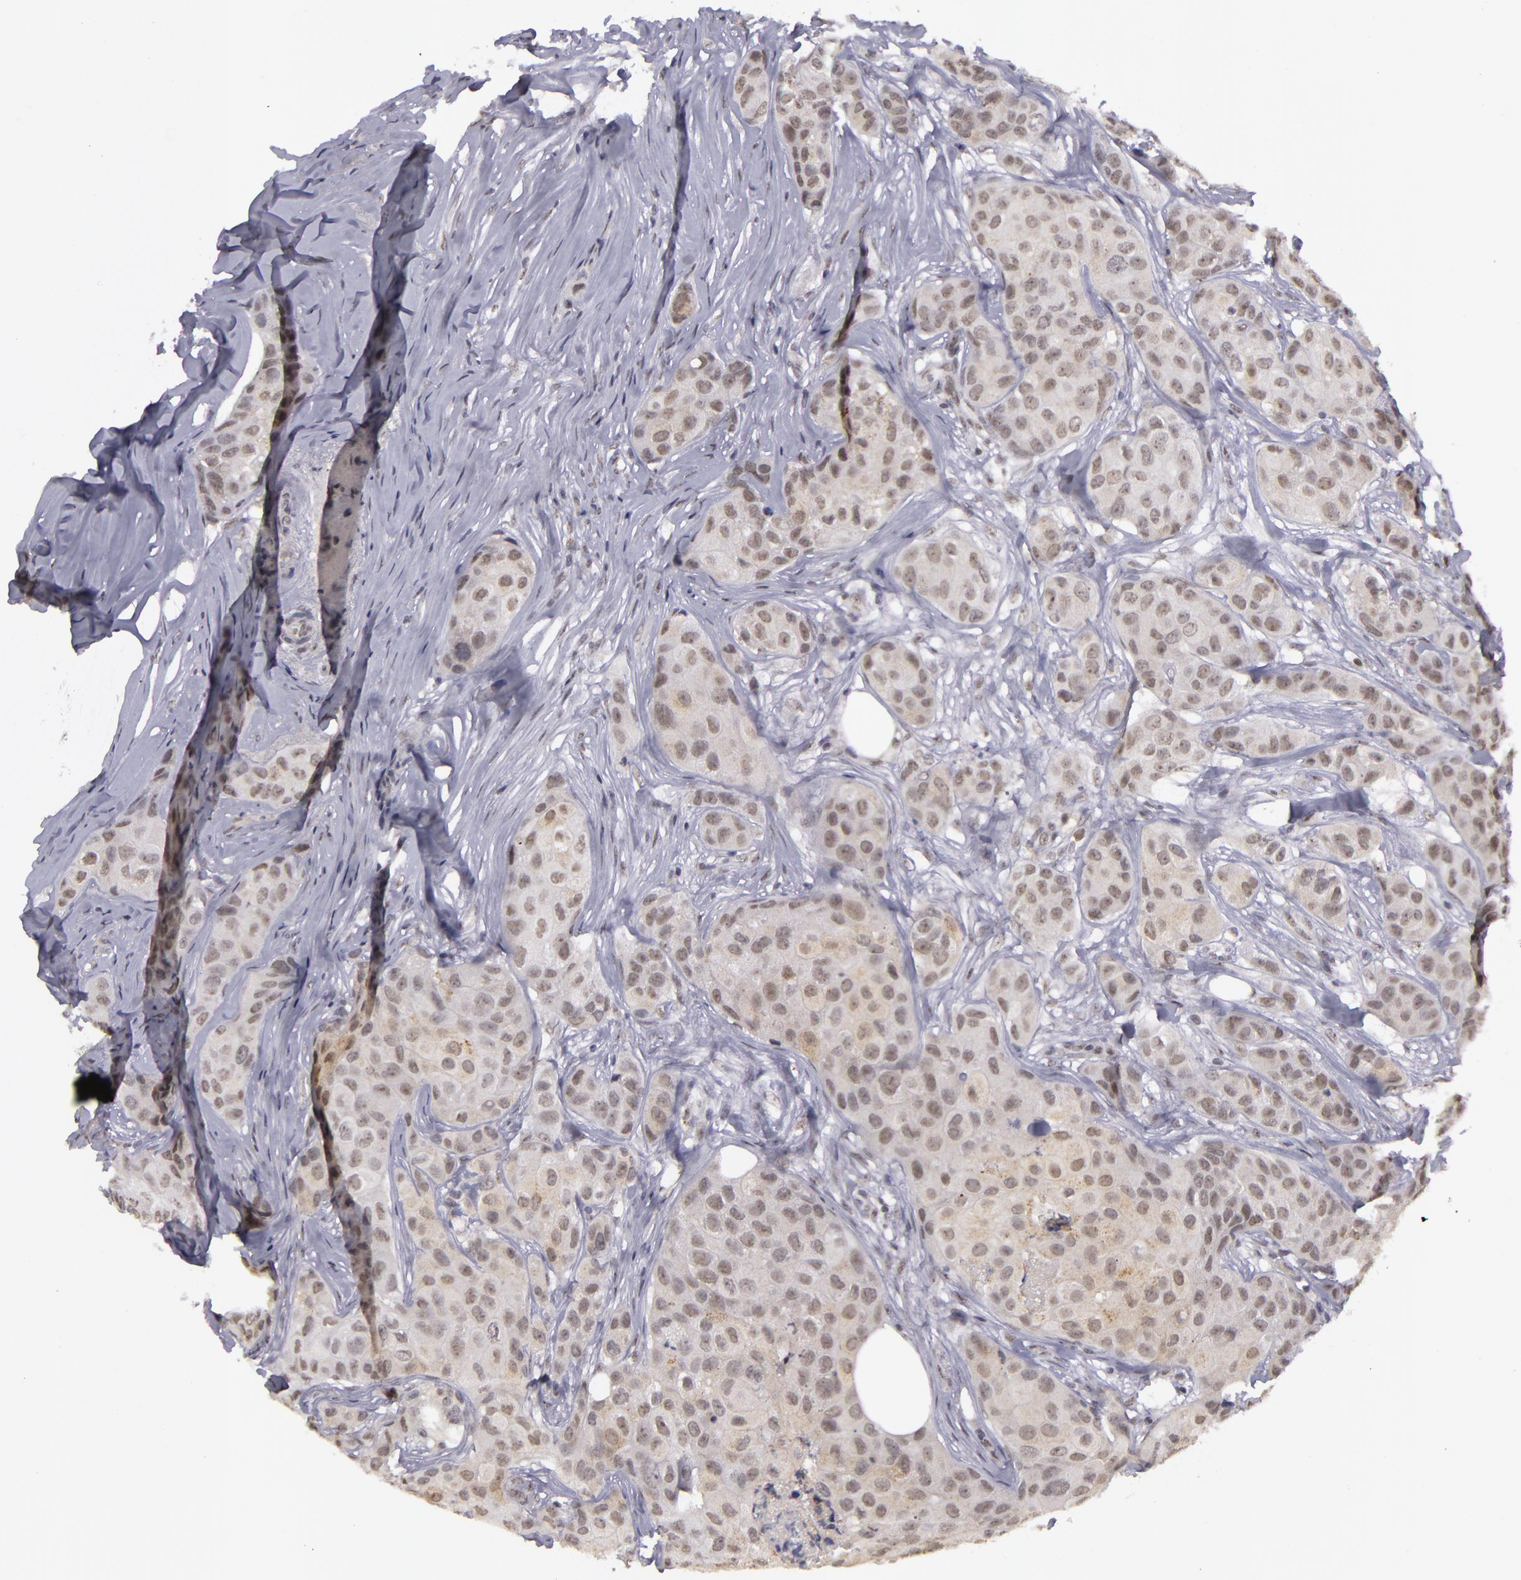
{"staining": {"intensity": "weak", "quantity": "<25%", "location": "nuclear"}, "tissue": "breast cancer", "cell_type": "Tumor cells", "image_type": "cancer", "snomed": [{"axis": "morphology", "description": "Duct carcinoma"}, {"axis": "topography", "description": "Breast"}], "caption": "Immunohistochemistry (IHC) histopathology image of neoplastic tissue: breast cancer (intraductal carcinoma) stained with DAB (3,3'-diaminobenzidine) exhibits no significant protein staining in tumor cells.", "gene": "RRP7A", "patient": {"sex": "female", "age": 68}}